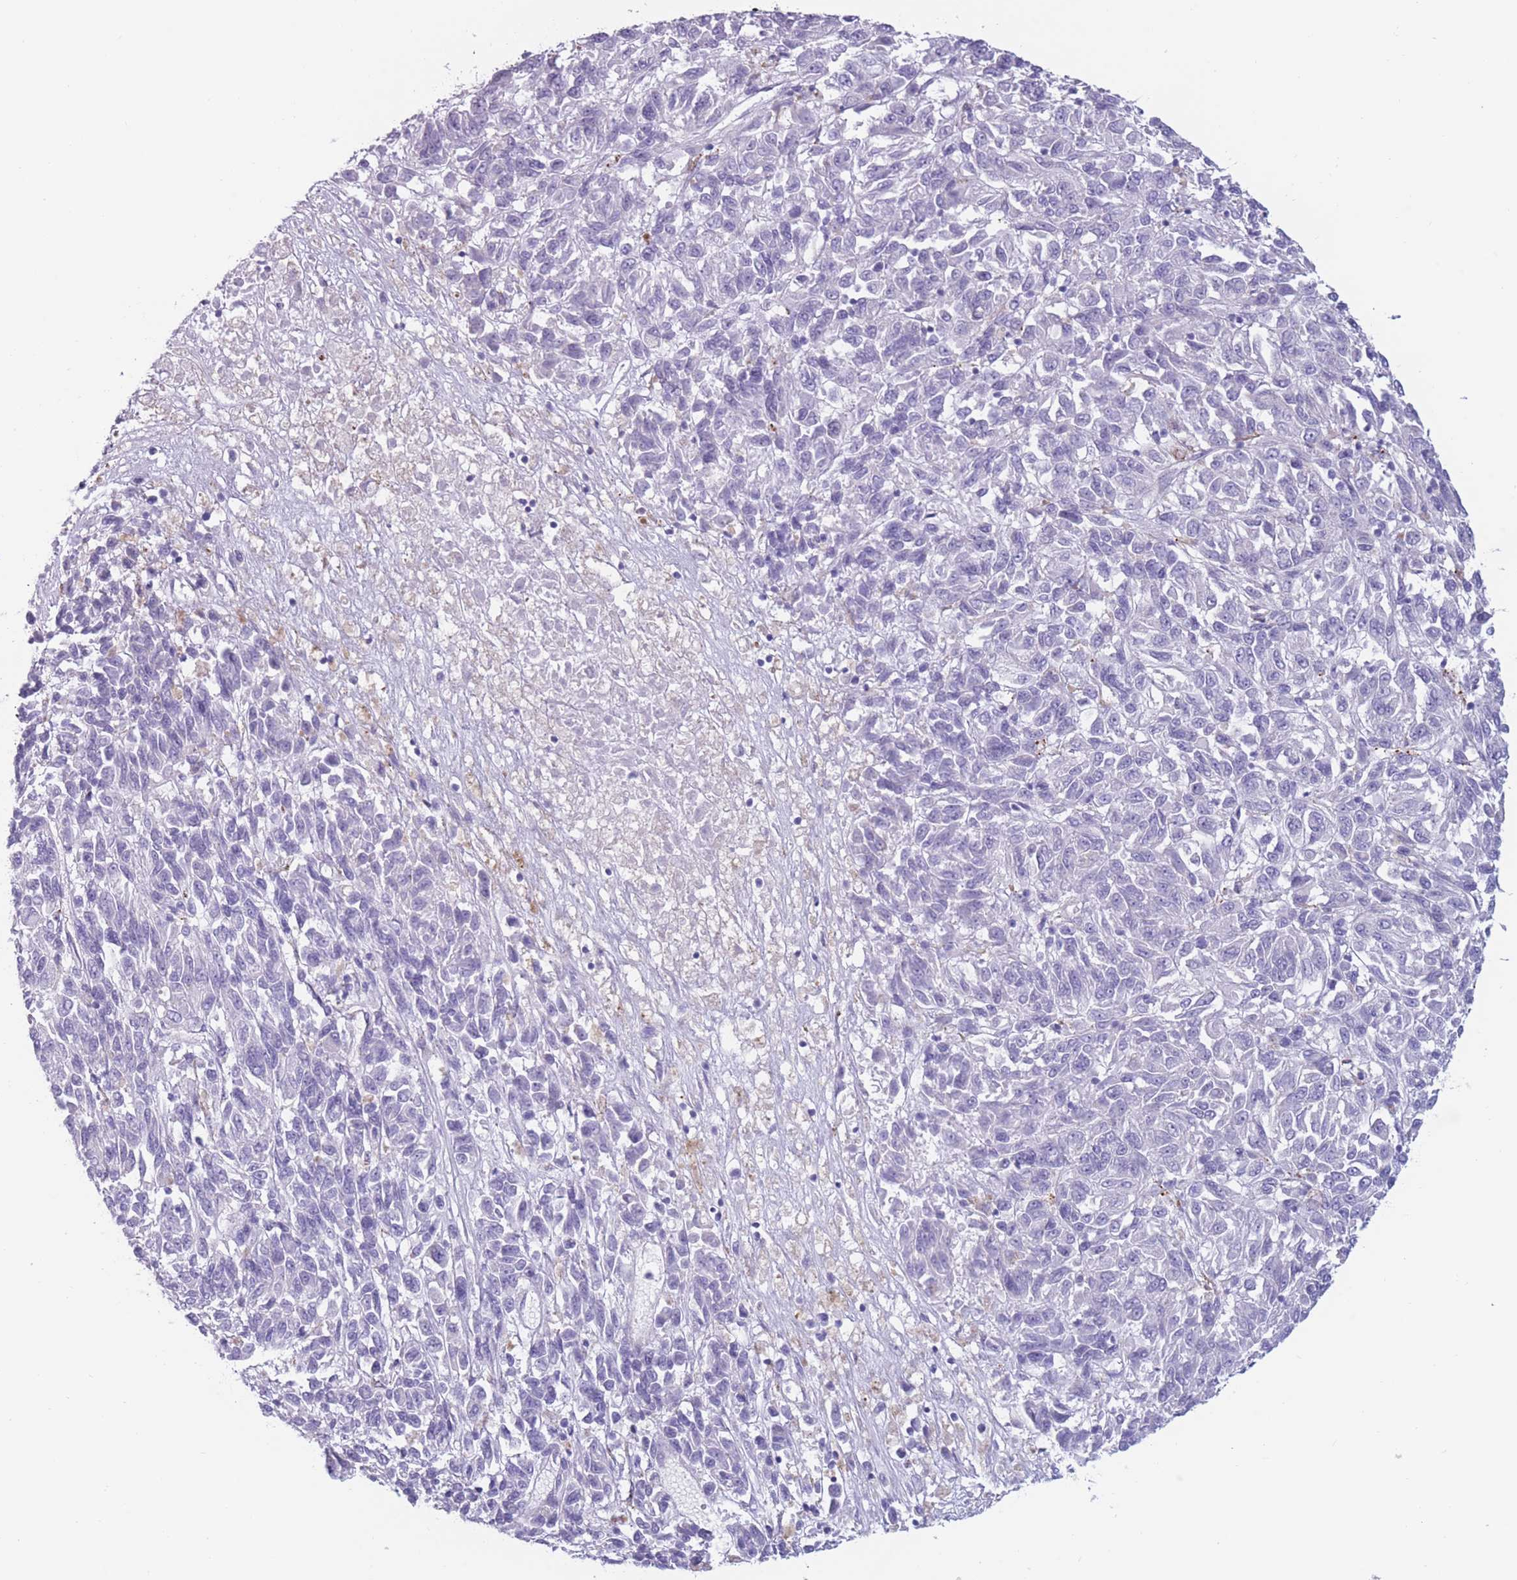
{"staining": {"intensity": "negative", "quantity": "none", "location": "none"}, "tissue": "melanoma", "cell_type": "Tumor cells", "image_type": "cancer", "snomed": [{"axis": "morphology", "description": "Malignant melanoma, Metastatic site"}, {"axis": "topography", "description": "Lung"}], "caption": "Image shows no protein expression in tumor cells of malignant melanoma (metastatic site) tissue.", "gene": "COL27A1", "patient": {"sex": "male", "age": 64}}